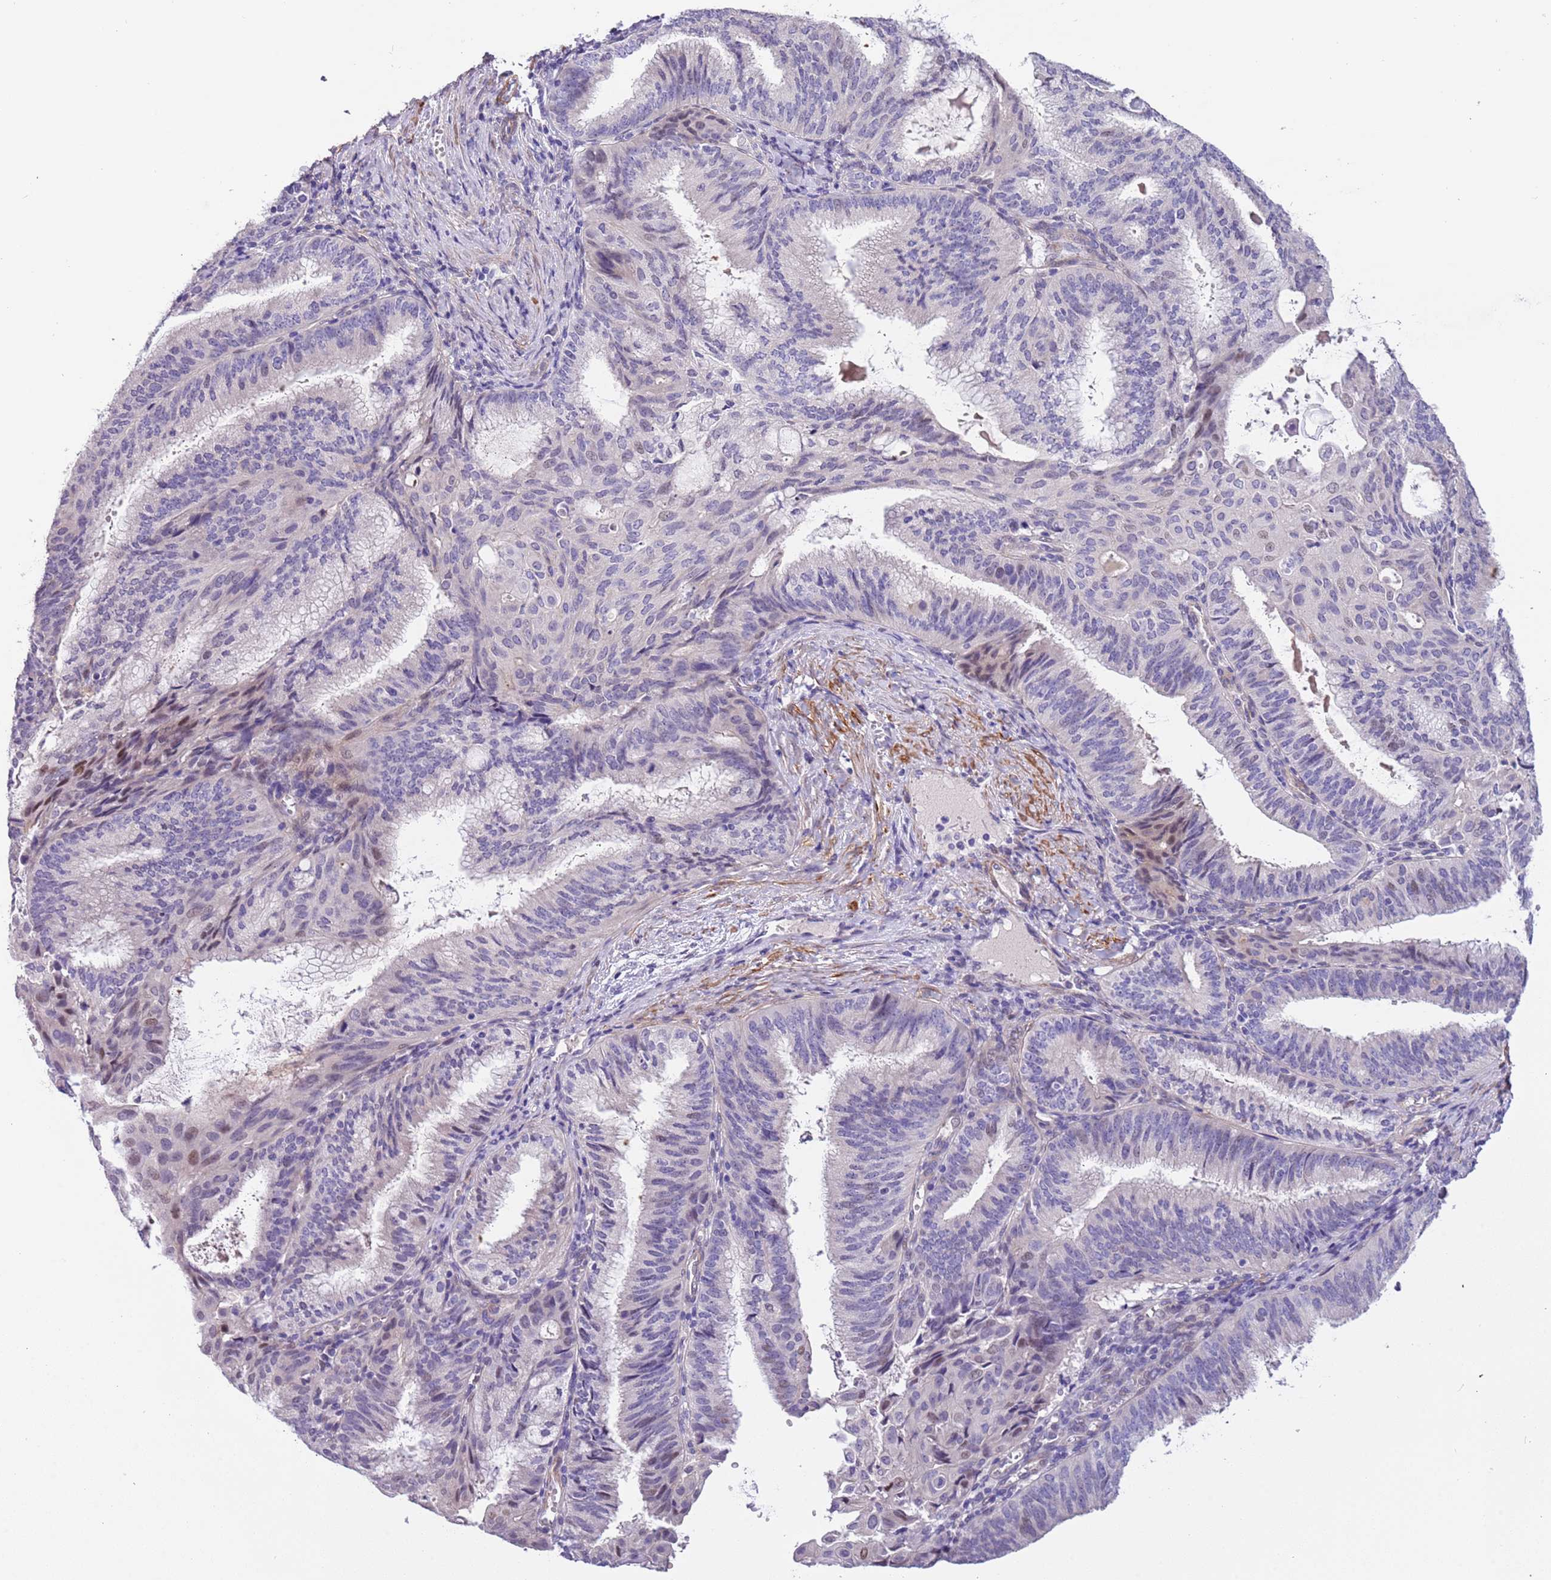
{"staining": {"intensity": "weak", "quantity": "<25%", "location": "nuclear"}, "tissue": "endometrial cancer", "cell_type": "Tumor cells", "image_type": "cancer", "snomed": [{"axis": "morphology", "description": "Adenocarcinoma, NOS"}, {"axis": "topography", "description": "Endometrium"}], "caption": "Immunohistochemistry (IHC) image of neoplastic tissue: endometrial cancer (adenocarcinoma) stained with DAB reveals no significant protein positivity in tumor cells.", "gene": "PLEKHH1", "patient": {"sex": "female", "age": 49}}